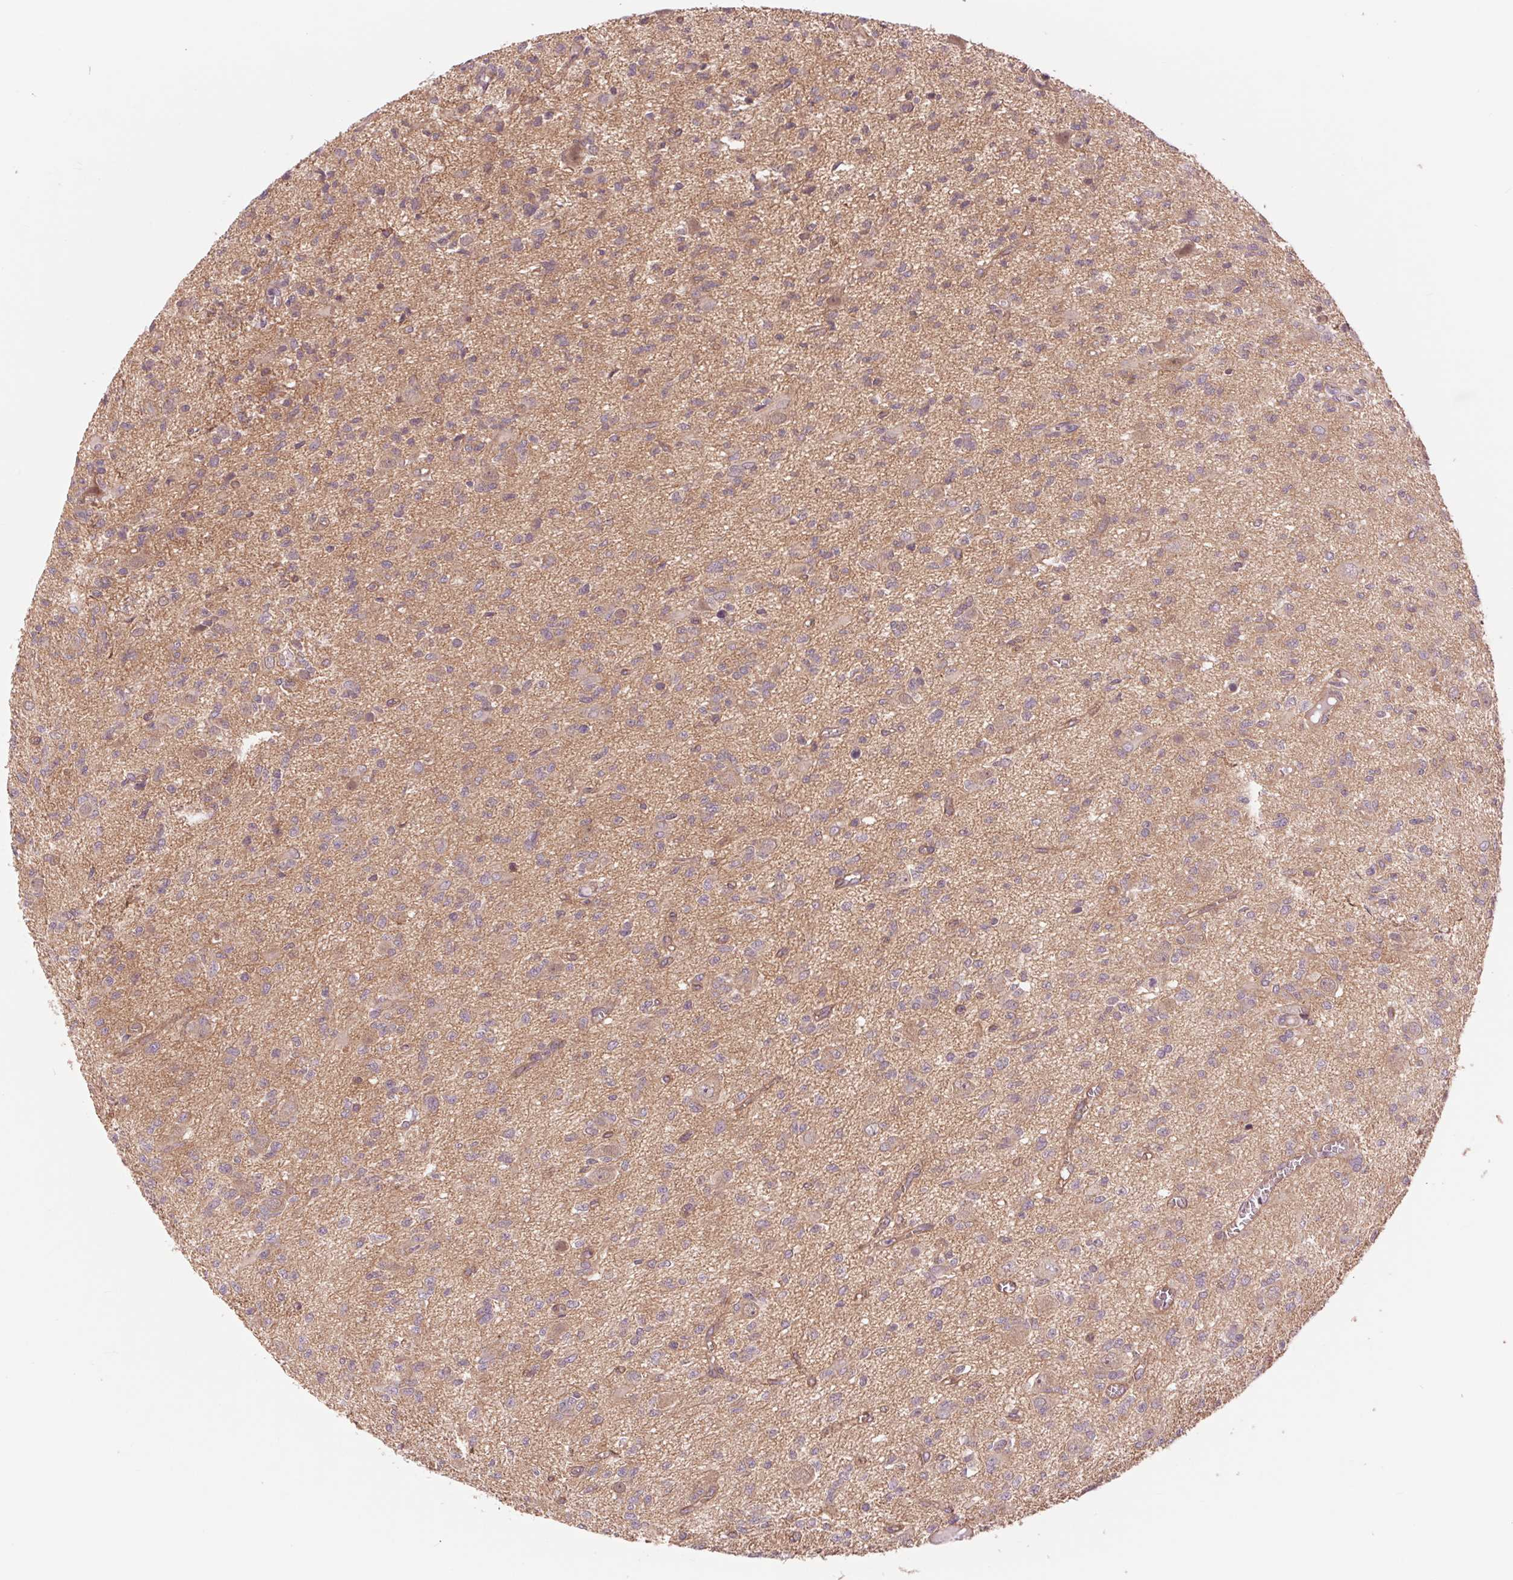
{"staining": {"intensity": "negative", "quantity": "none", "location": "none"}, "tissue": "glioma", "cell_type": "Tumor cells", "image_type": "cancer", "snomed": [{"axis": "morphology", "description": "Glioma, malignant, Low grade"}, {"axis": "topography", "description": "Brain"}], "caption": "Tumor cells are negative for brown protein staining in malignant glioma (low-grade).", "gene": "SH3RF2", "patient": {"sex": "male", "age": 64}}